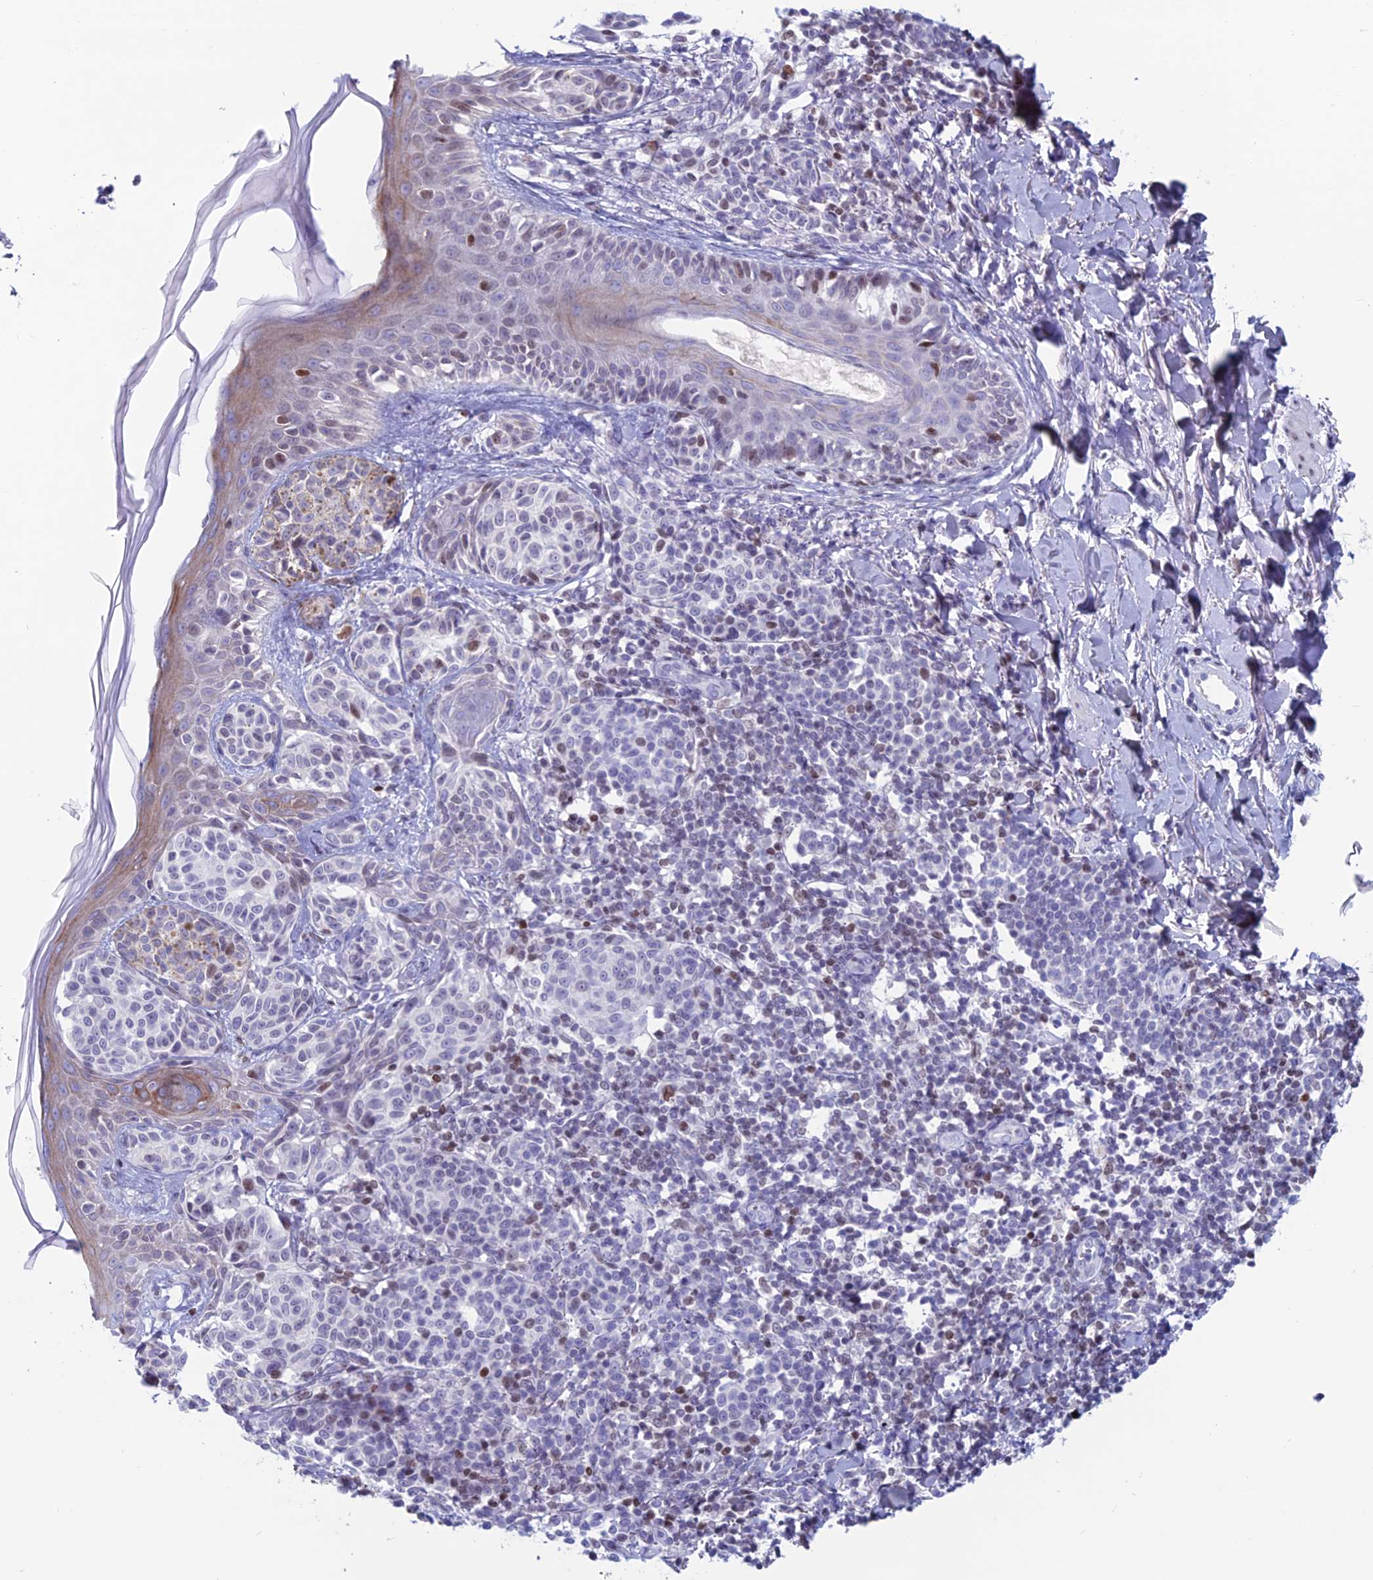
{"staining": {"intensity": "negative", "quantity": "none", "location": "none"}, "tissue": "melanoma", "cell_type": "Tumor cells", "image_type": "cancer", "snomed": [{"axis": "morphology", "description": "Malignant melanoma, NOS"}, {"axis": "topography", "description": "Skin of upper extremity"}], "caption": "Micrograph shows no protein expression in tumor cells of malignant melanoma tissue.", "gene": "CERS6", "patient": {"sex": "male", "age": 40}}